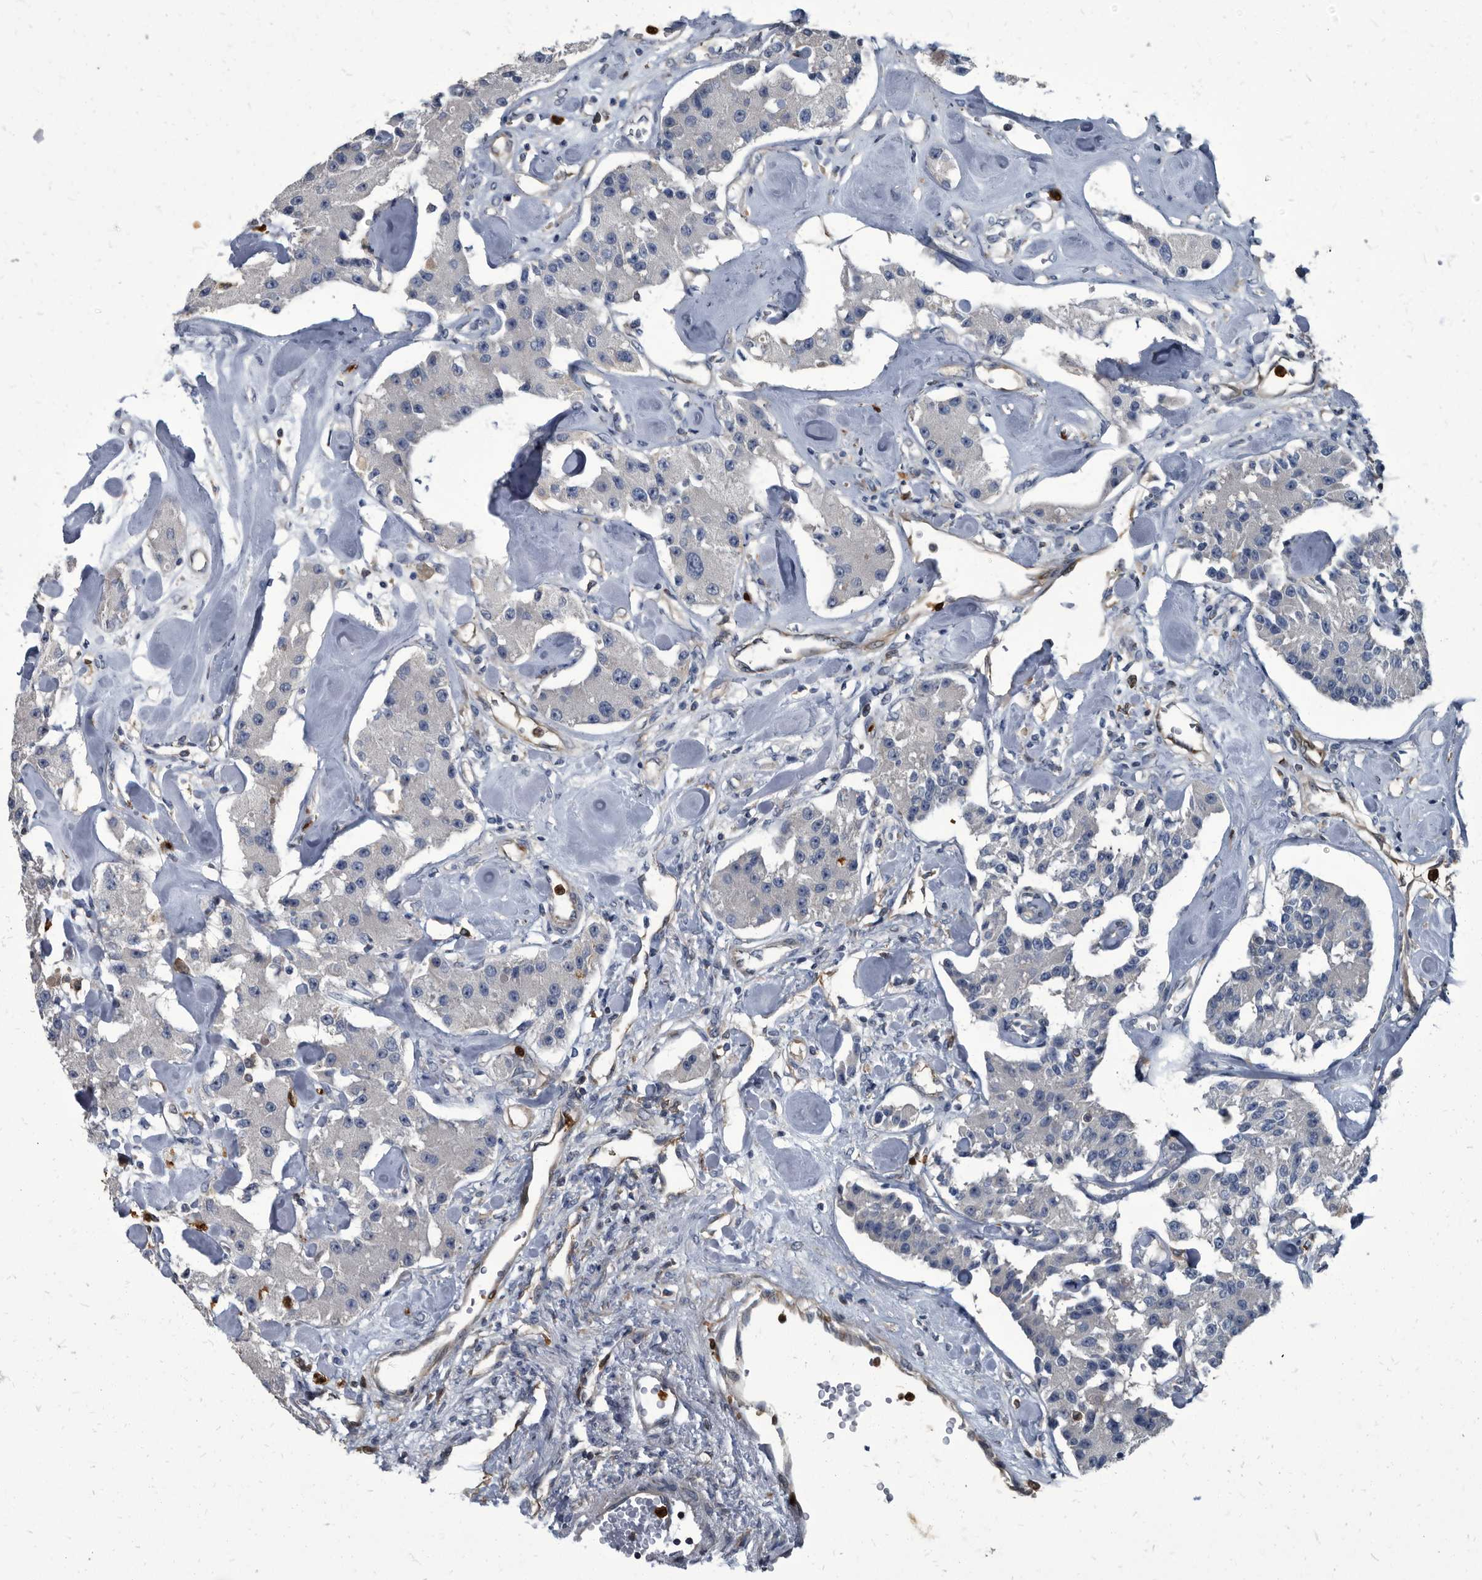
{"staining": {"intensity": "negative", "quantity": "none", "location": "none"}, "tissue": "carcinoid", "cell_type": "Tumor cells", "image_type": "cancer", "snomed": [{"axis": "morphology", "description": "Carcinoid, malignant, NOS"}, {"axis": "topography", "description": "Pancreas"}], "caption": "Immunohistochemical staining of human carcinoid demonstrates no significant staining in tumor cells.", "gene": "CDV3", "patient": {"sex": "male", "age": 41}}